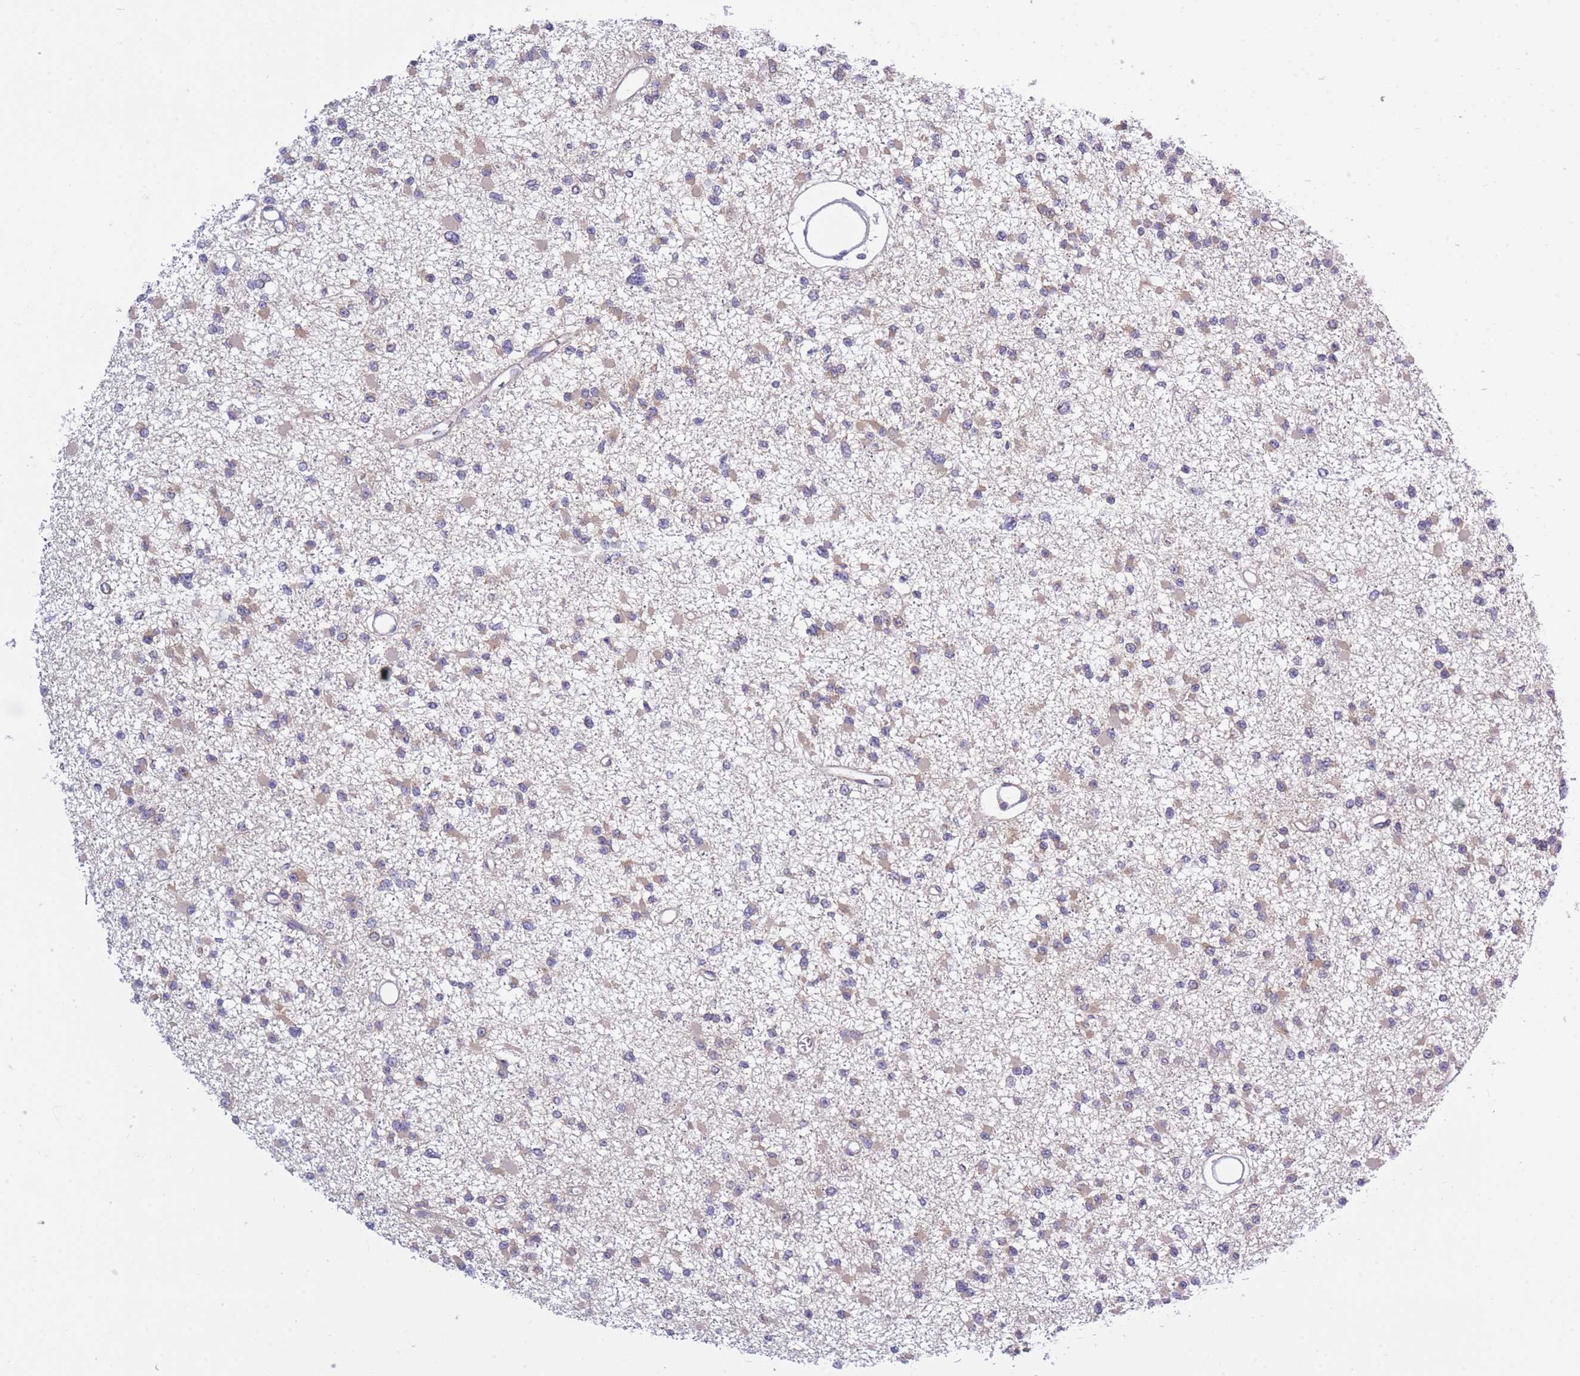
{"staining": {"intensity": "negative", "quantity": "none", "location": "none"}, "tissue": "glioma", "cell_type": "Tumor cells", "image_type": "cancer", "snomed": [{"axis": "morphology", "description": "Glioma, malignant, Low grade"}, {"axis": "topography", "description": "Brain"}], "caption": "IHC photomicrograph of human glioma stained for a protein (brown), which displays no expression in tumor cells. (Brightfield microscopy of DAB immunohistochemistry at high magnification).", "gene": "COPG2", "patient": {"sex": "female", "age": 22}}